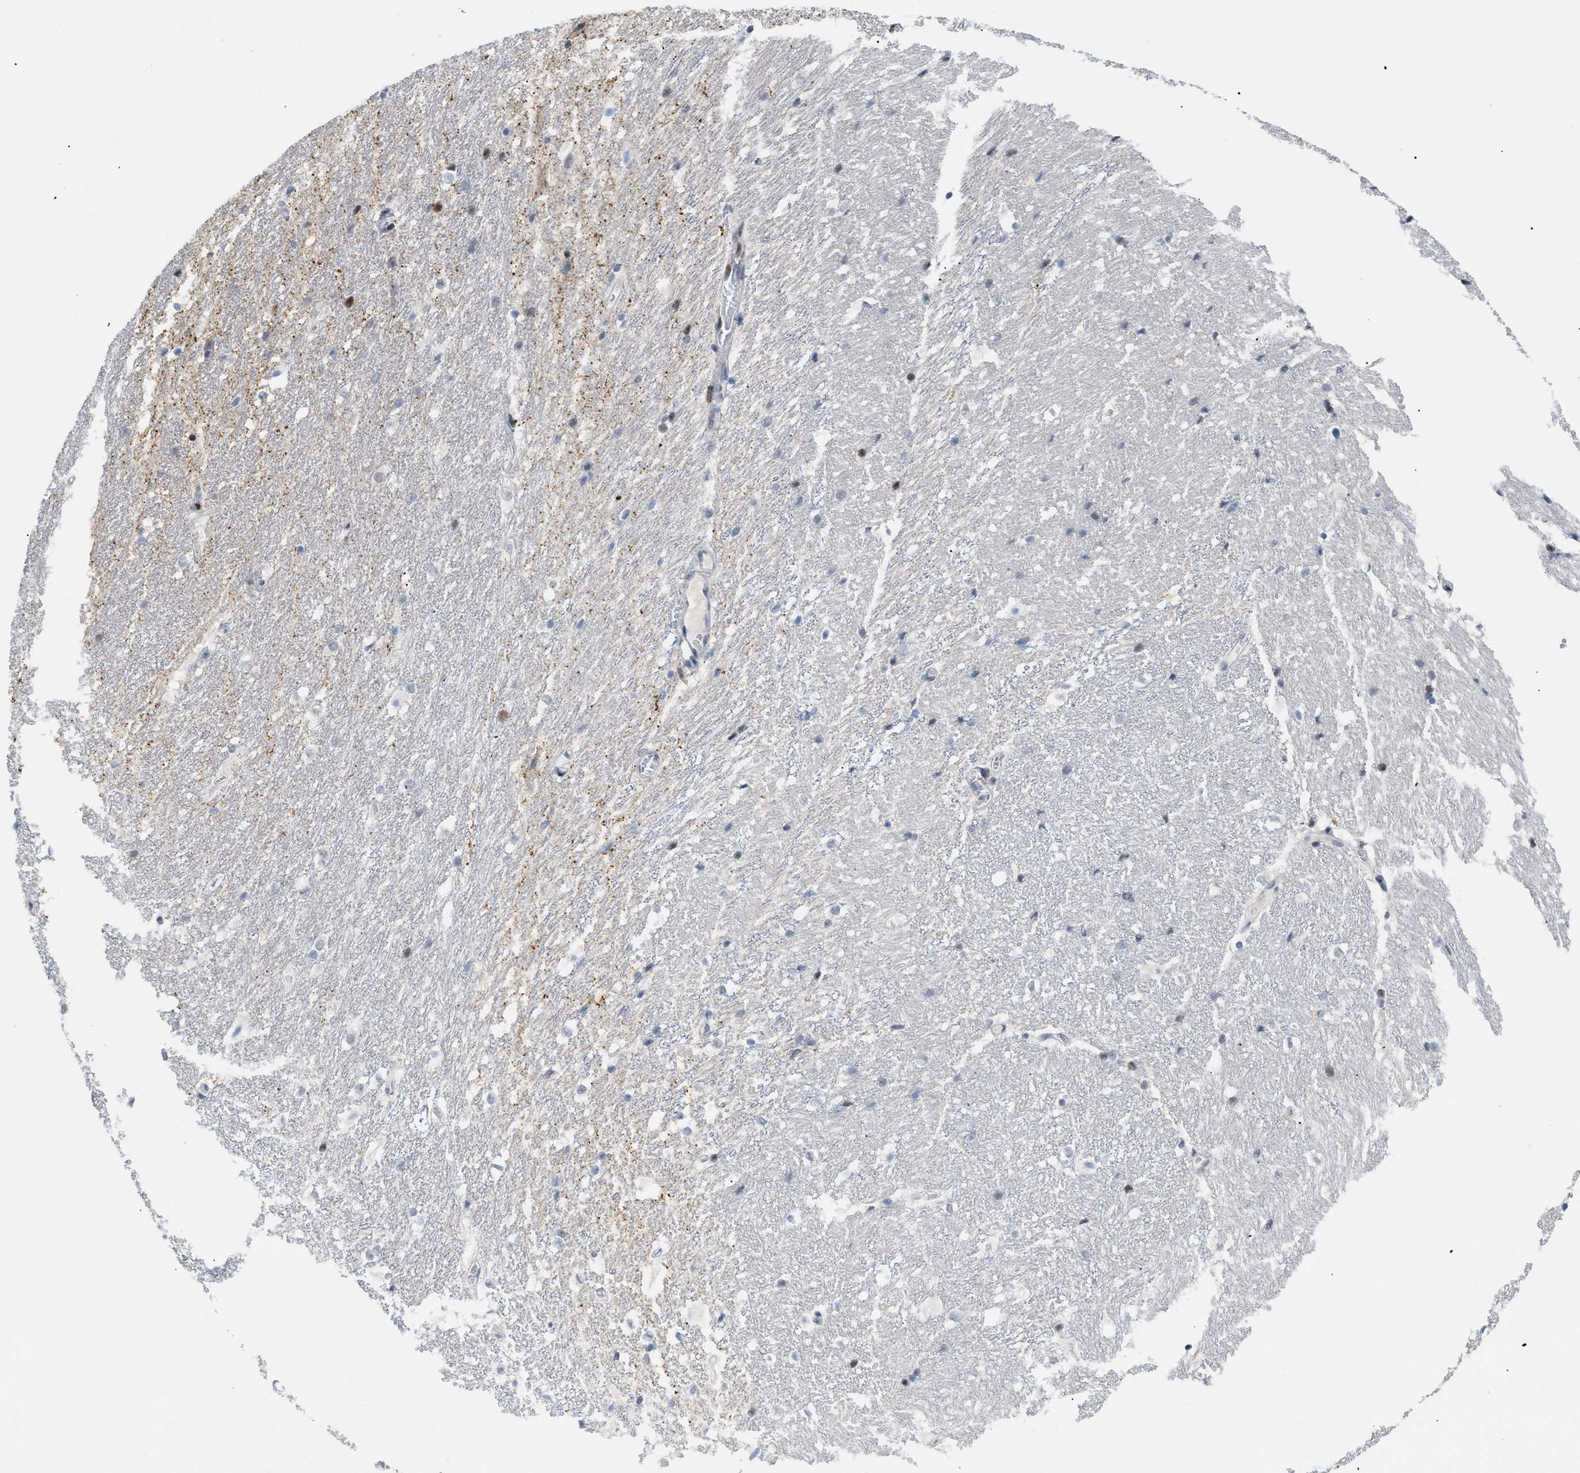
{"staining": {"intensity": "negative", "quantity": "none", "location": "none"}, "tissue": "hippocampus", "cell_type": "Glial cells", "image_type": "normal", "snomed": [{"axis": "morphology", "description": "Normal tissue, NOS"}, {"axis": "topography", "description": "Hippocampus"}], "caption": "Histopathology image shows no protein positivity in glial cells of benign hippocampus. (DAB IHC visualized using brightfield microscopy, high magnification).", "gene": "MED1", "patient": {"sex": "female", "age": 19}}